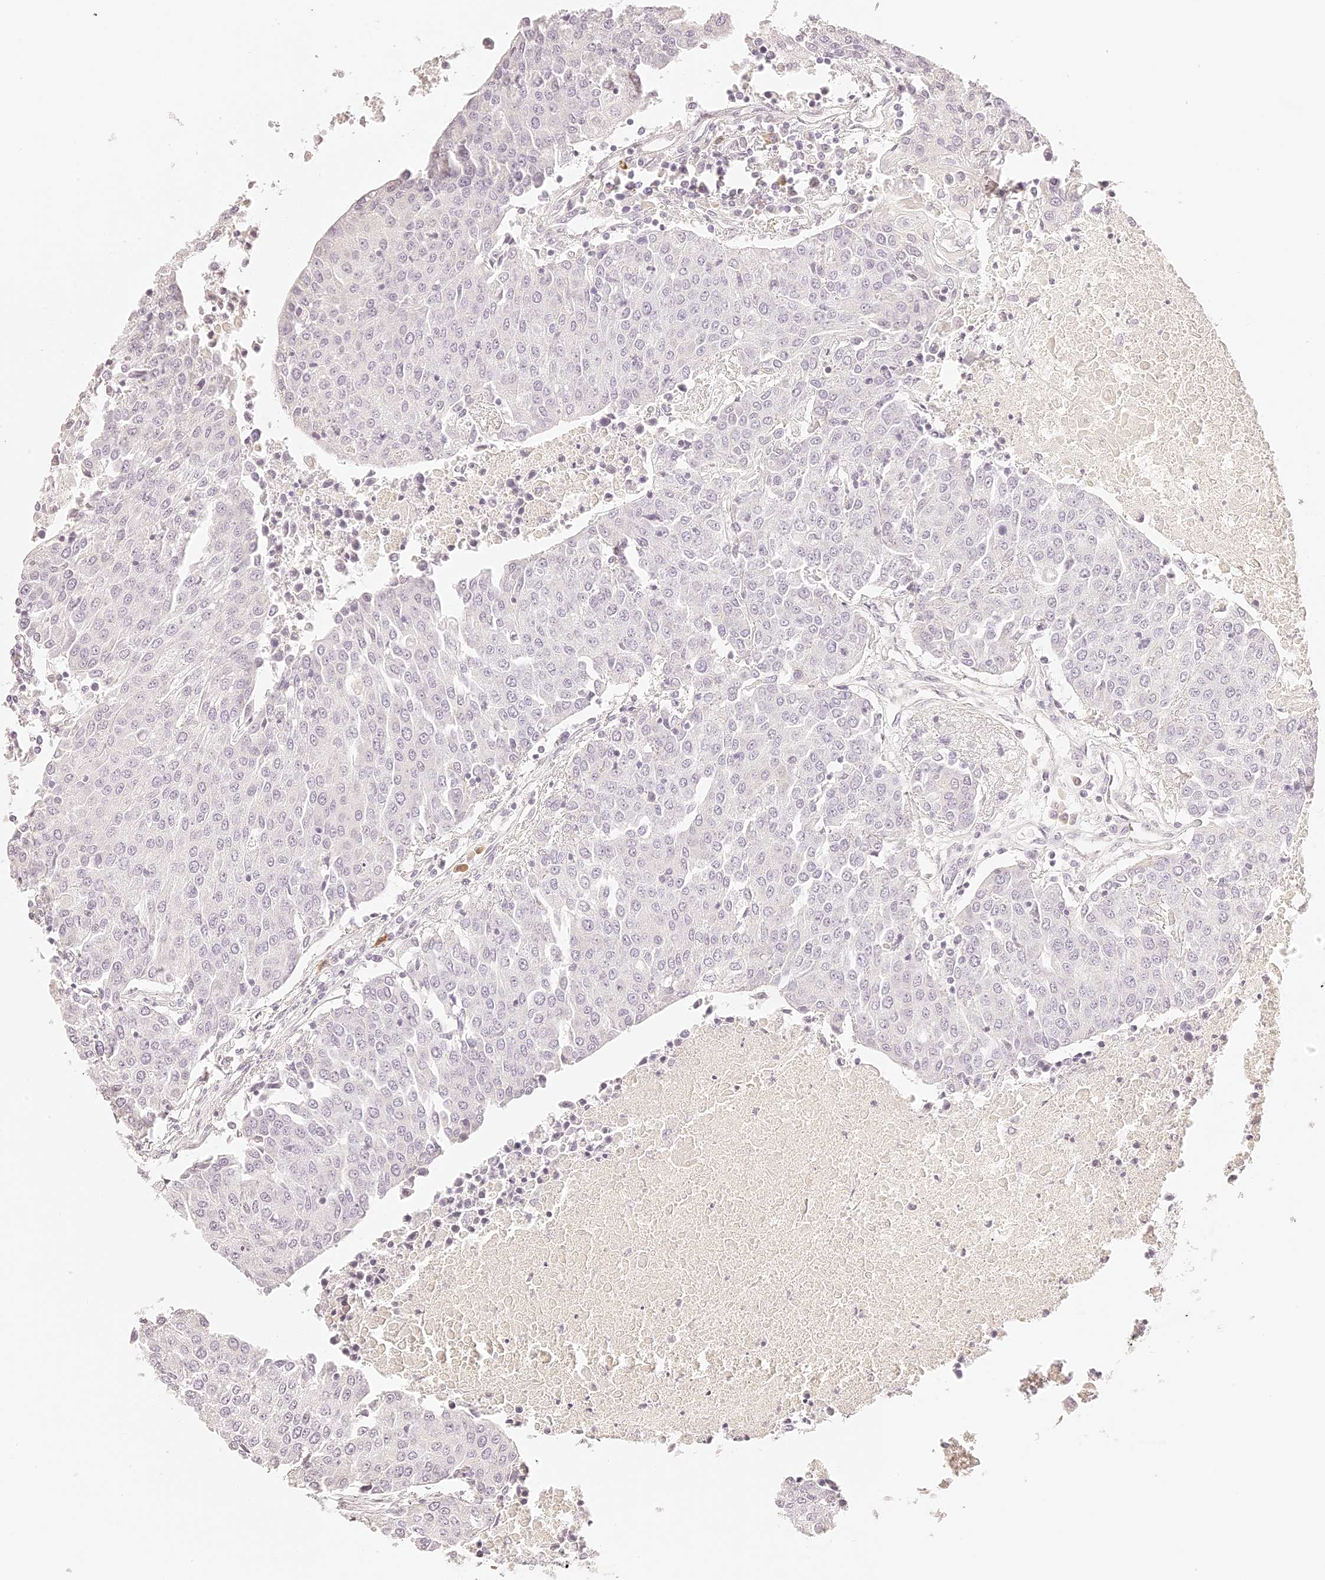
{"staining": {"intensity": "negative", "quantity": "none", "location": "none"}, "tissue": "urothelial cancer", "cell_type": "Tumor cells", "image_type": "cancer", "snomed": [{"axis": "morphology", "description": "Urothelial carcinoma, High grade"}, {"axis": "topography", "description": "Urinary bladder"}], "caption": "An immunohistochemistry (IHC) micrograph of urothelial carcinoma (high-grade) is shown. There is no staining in tumor cells of urothelial carcinoma (high-grade).", "gene": "TRIM45", "patient": {"sex": "female", "age": 85}}